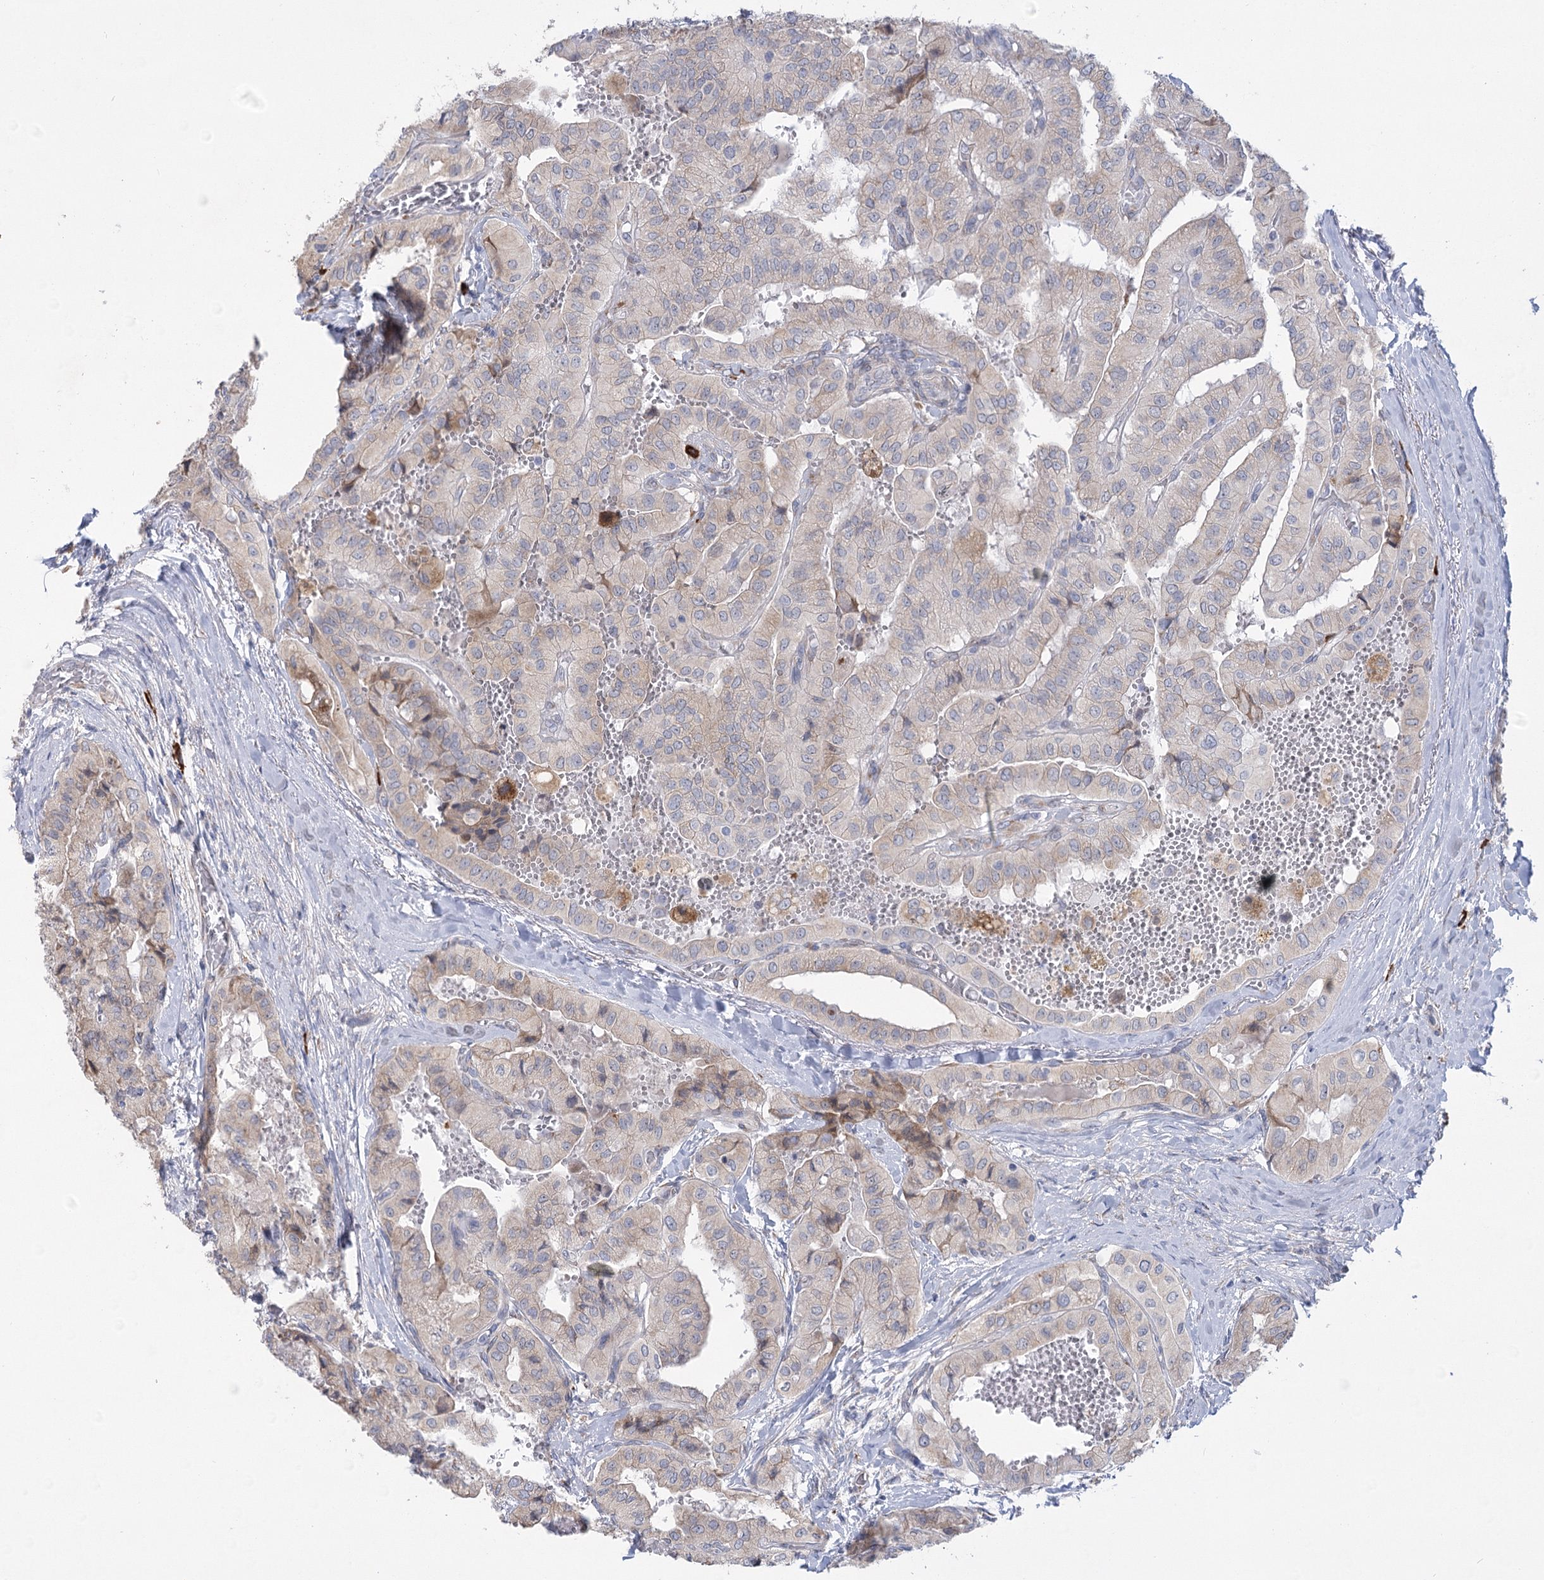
{"staining": {"intensity": "weak", "quantity": "<25%", "location": "cytoplasmic/membranous"}, "tissue": "thyroid cancer", "cell_type": "Tumor cells", "image_type": "cancer", "snomed": [{"axis": "morphology", "description": "Papillary adenocarcinoma, NOS"}, {"axis": "topography", "description": "Thyroid gland"}], "caption": "Immunohistochemical staining of thyroid cancer reveals no significant expression in tumor cells.", "gene": "NCKAP5", "patient": {"sex": "female", "age": 59}}